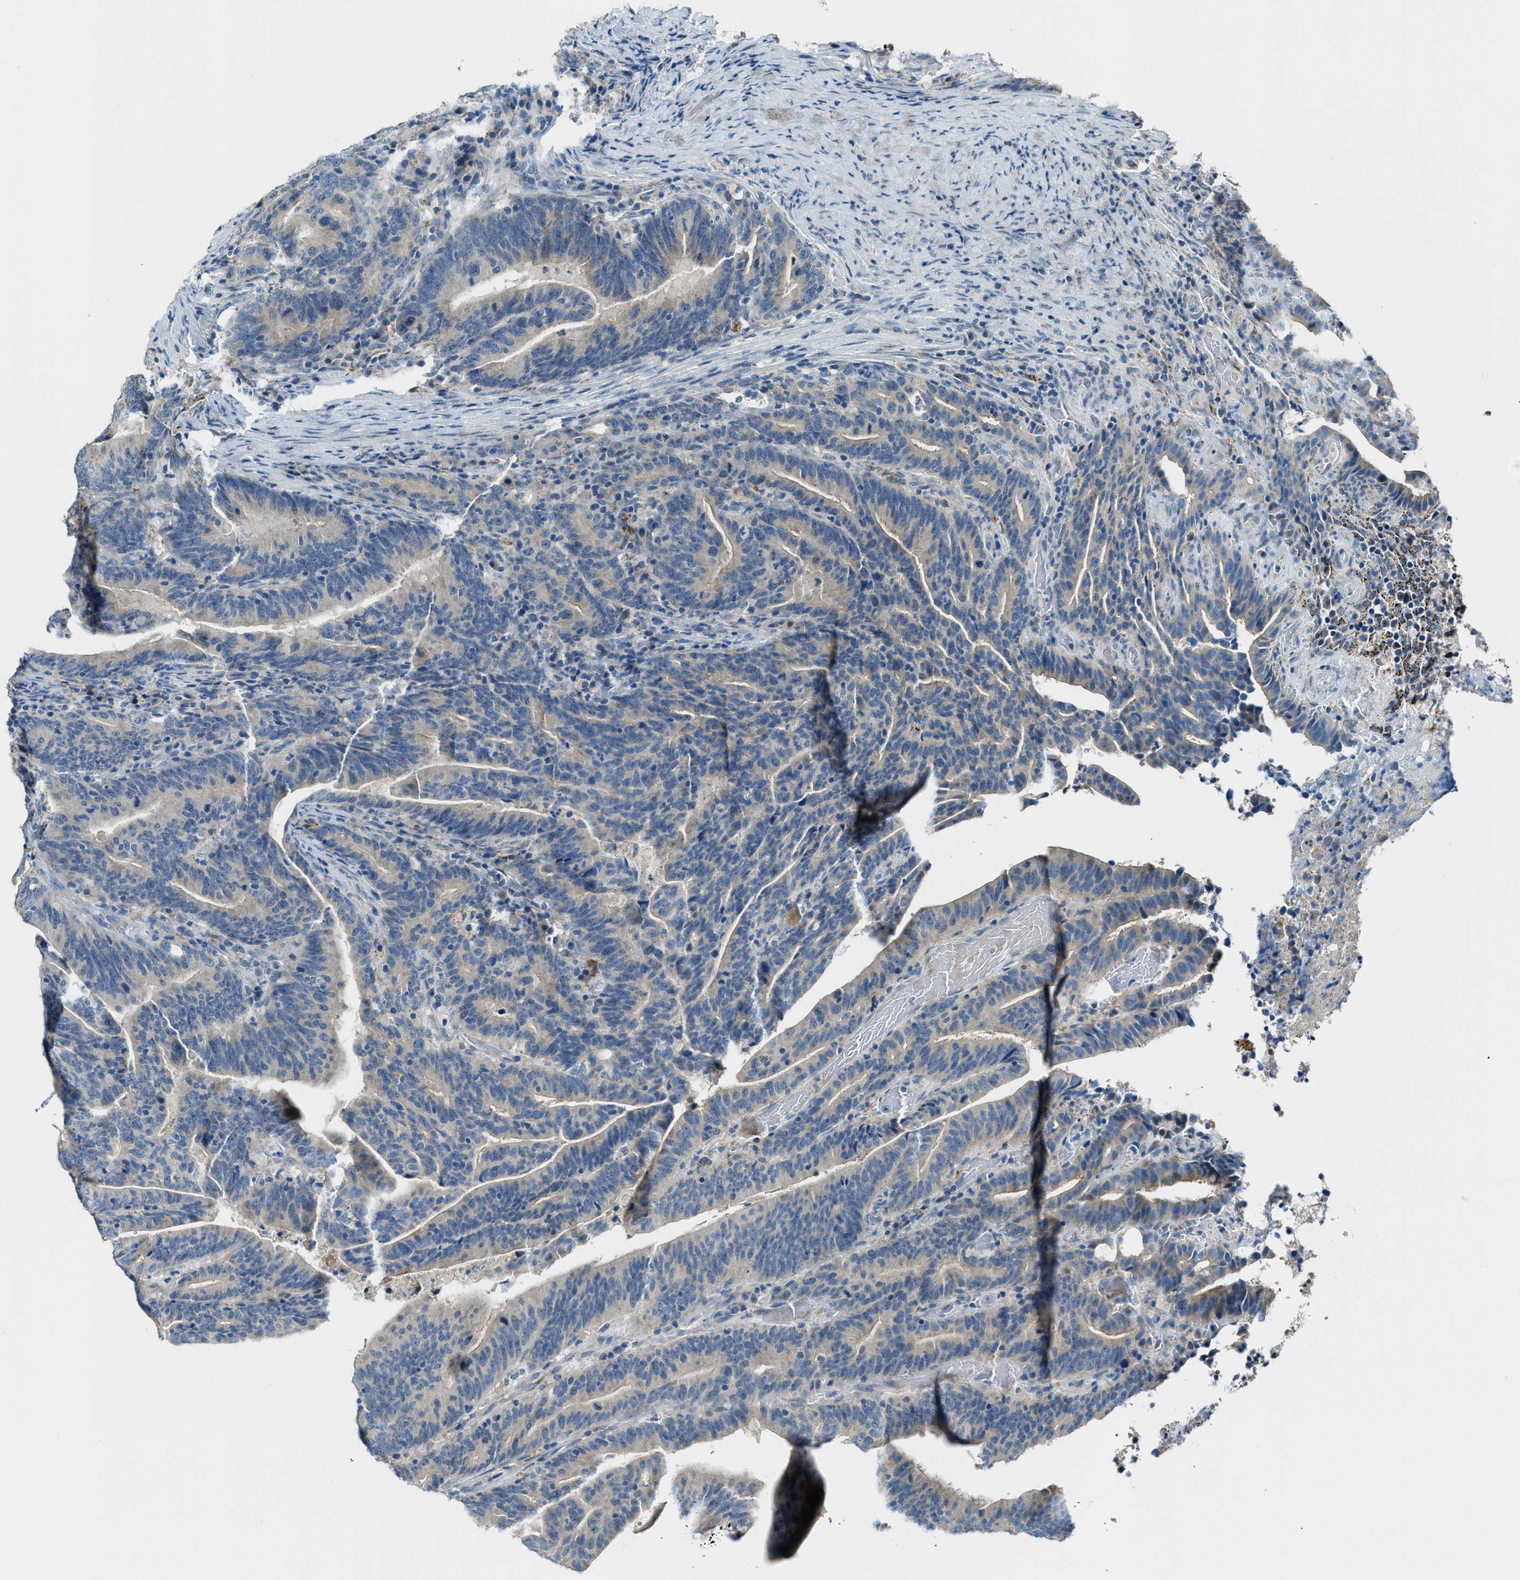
{"staining": {"intensity": "negative", "quantity": "none", "location": "none"}, "tissue": "colorectal cancer", "cell_type": "Tumor cells", "image_type": "cancer", "snomed": [{"axis": "morphology", "description": "Adenocarcinoma, NOS"}, {"axis": "topography", "description": "Colon"}], "caption": "This is an IHC micrograph of colorectal cancer (adenocarcinoma). There is no positivity in tumor cells.", "gene": "CDON", "patient": {"sex": "female", "age": 66}}